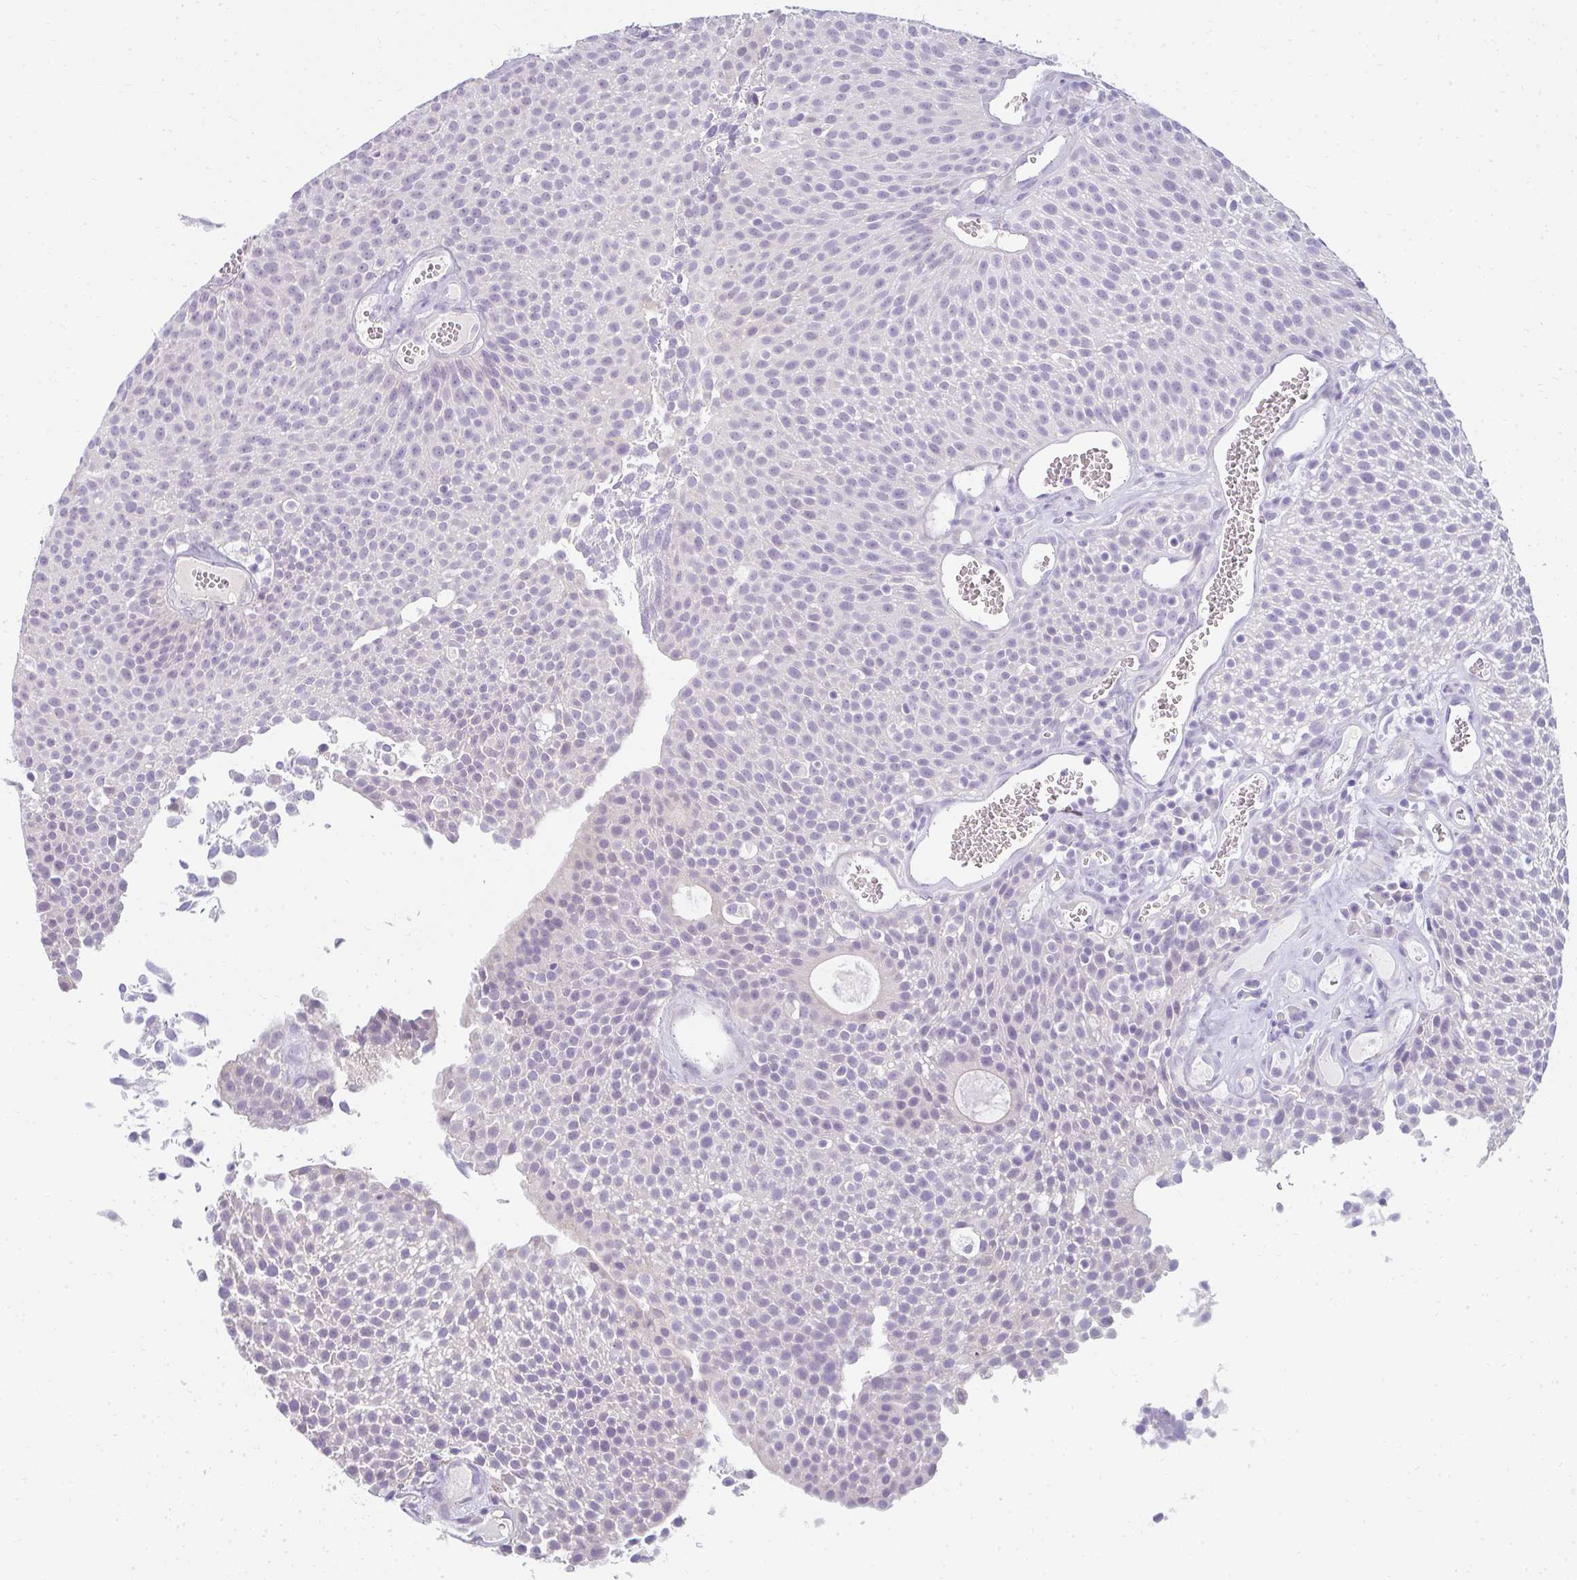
{"staining": {"intensity": "negative", "quantity": "none", "location": "none"}, "tissue": "urothelial cancer", "cell_type": "Tumor cells", "image_type": "cancer", "snomed": [{"axis": "morphology", "description": "Urothelial carcinoma, Low grade"}, {"axis": "topography", "description": "Urinary bladder"}], "caption": "IHC image of human urothelial carcinoma (low-grade) stained for a protein (brown), which exhibits no positivity in tumor cells.", "gene": "PPP1R3G", "patient": {"sex": "female", "age": 79}}